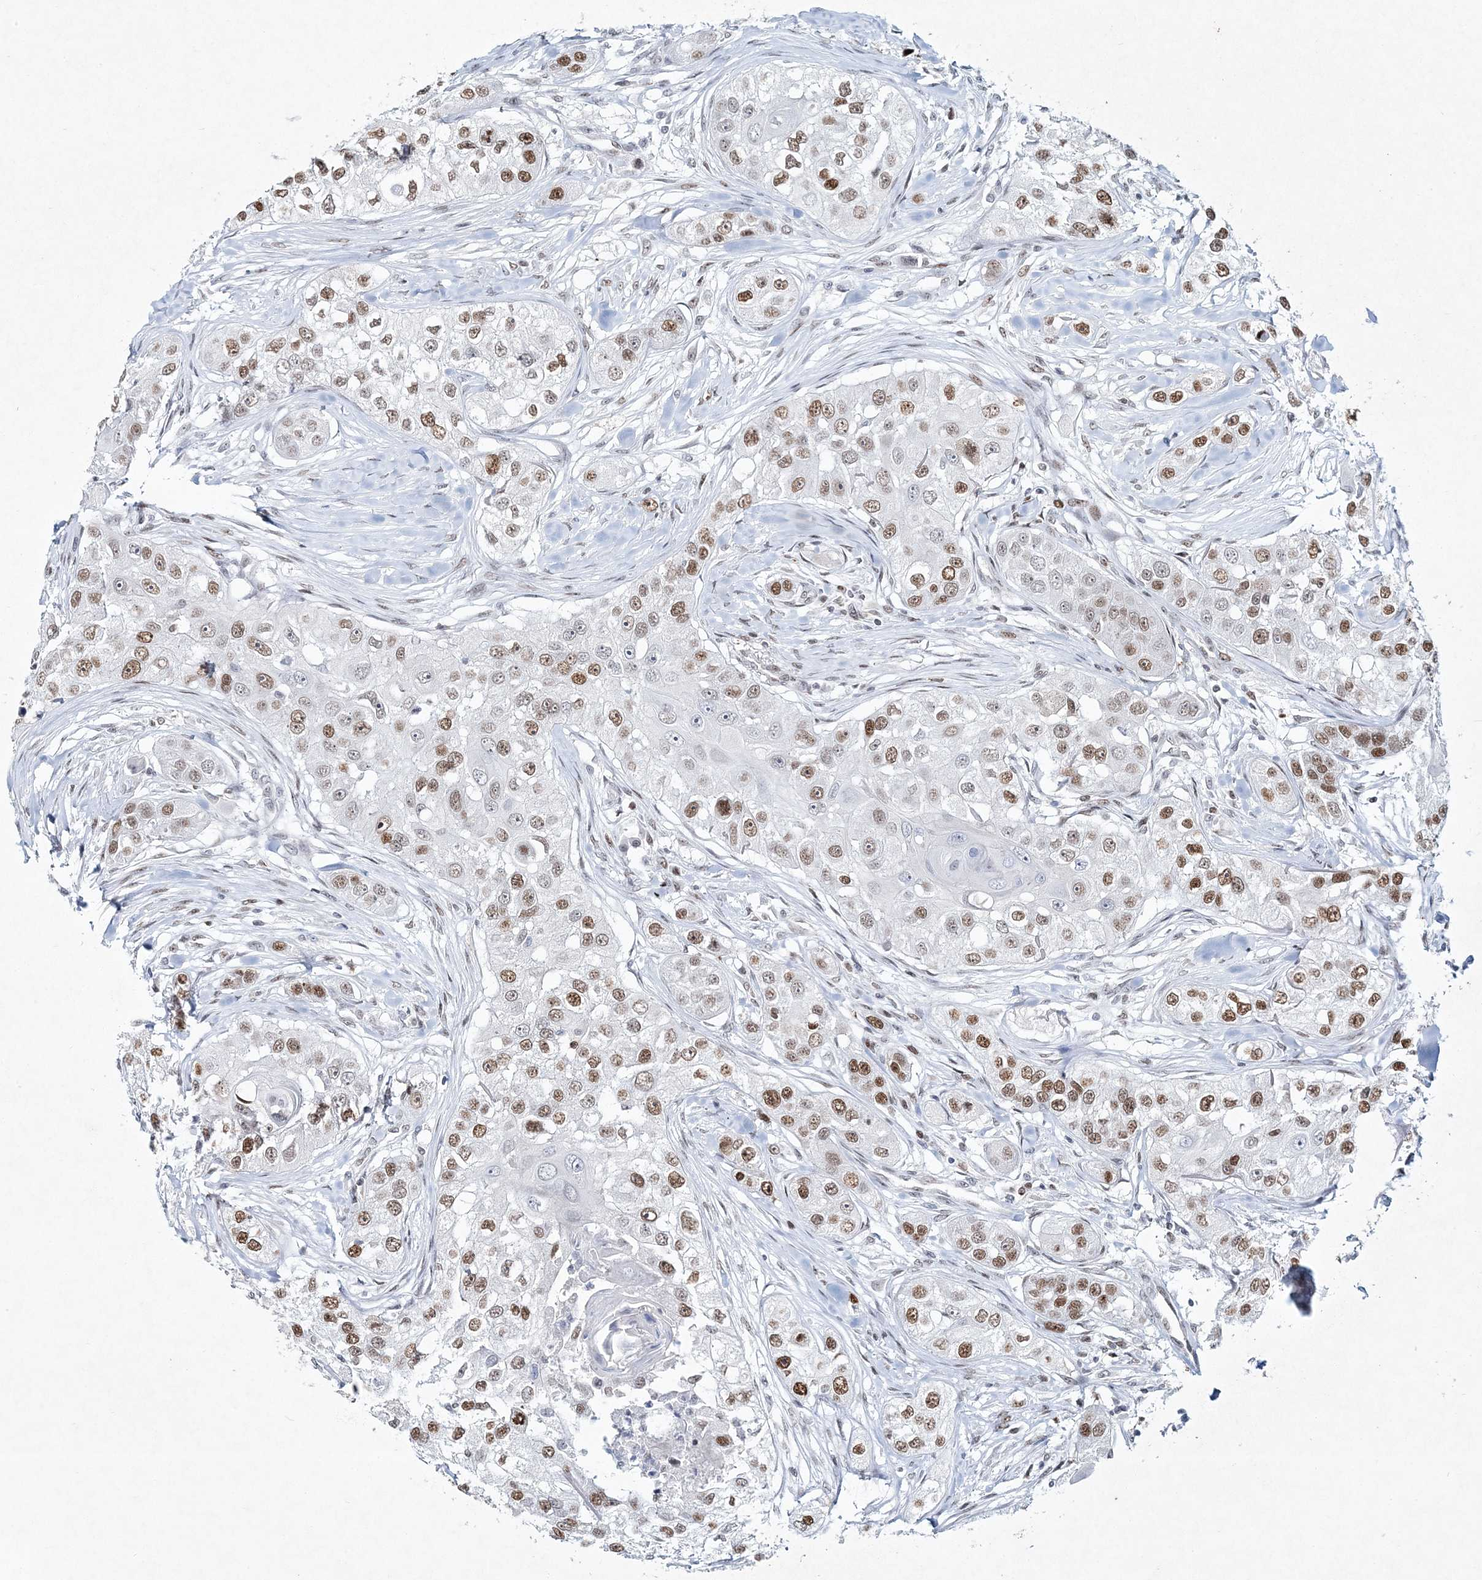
{"staining": {"intensity": "moderate", "quantity": ">75%", "location": "nuclear"}, "tissue": "head and neck cancer", "cell_type": "Tumor cells", "image_type": "cancer", "snomed": [{"axis": "morphology", "description": "Normal tissue, NOS"}, {"axis": "morphology", "description": "Squamous cell carcinoma, NOS"}, {"axis": "topography", "description": "Skeletal muscle"}, {"axis": "topography", "description": "Head-Neck"}], "caption": "The micrograph displays immunohistochemical staining of squamous cell carcinoma (head and neck). There is moderate nuclear positivity is present in approximately >75% of tumor cells. (DAB IHC with brightfield microscopy, high magnification).", "gene": "LRRFIP2", "patient": {"sex": "male", "age": 51}}